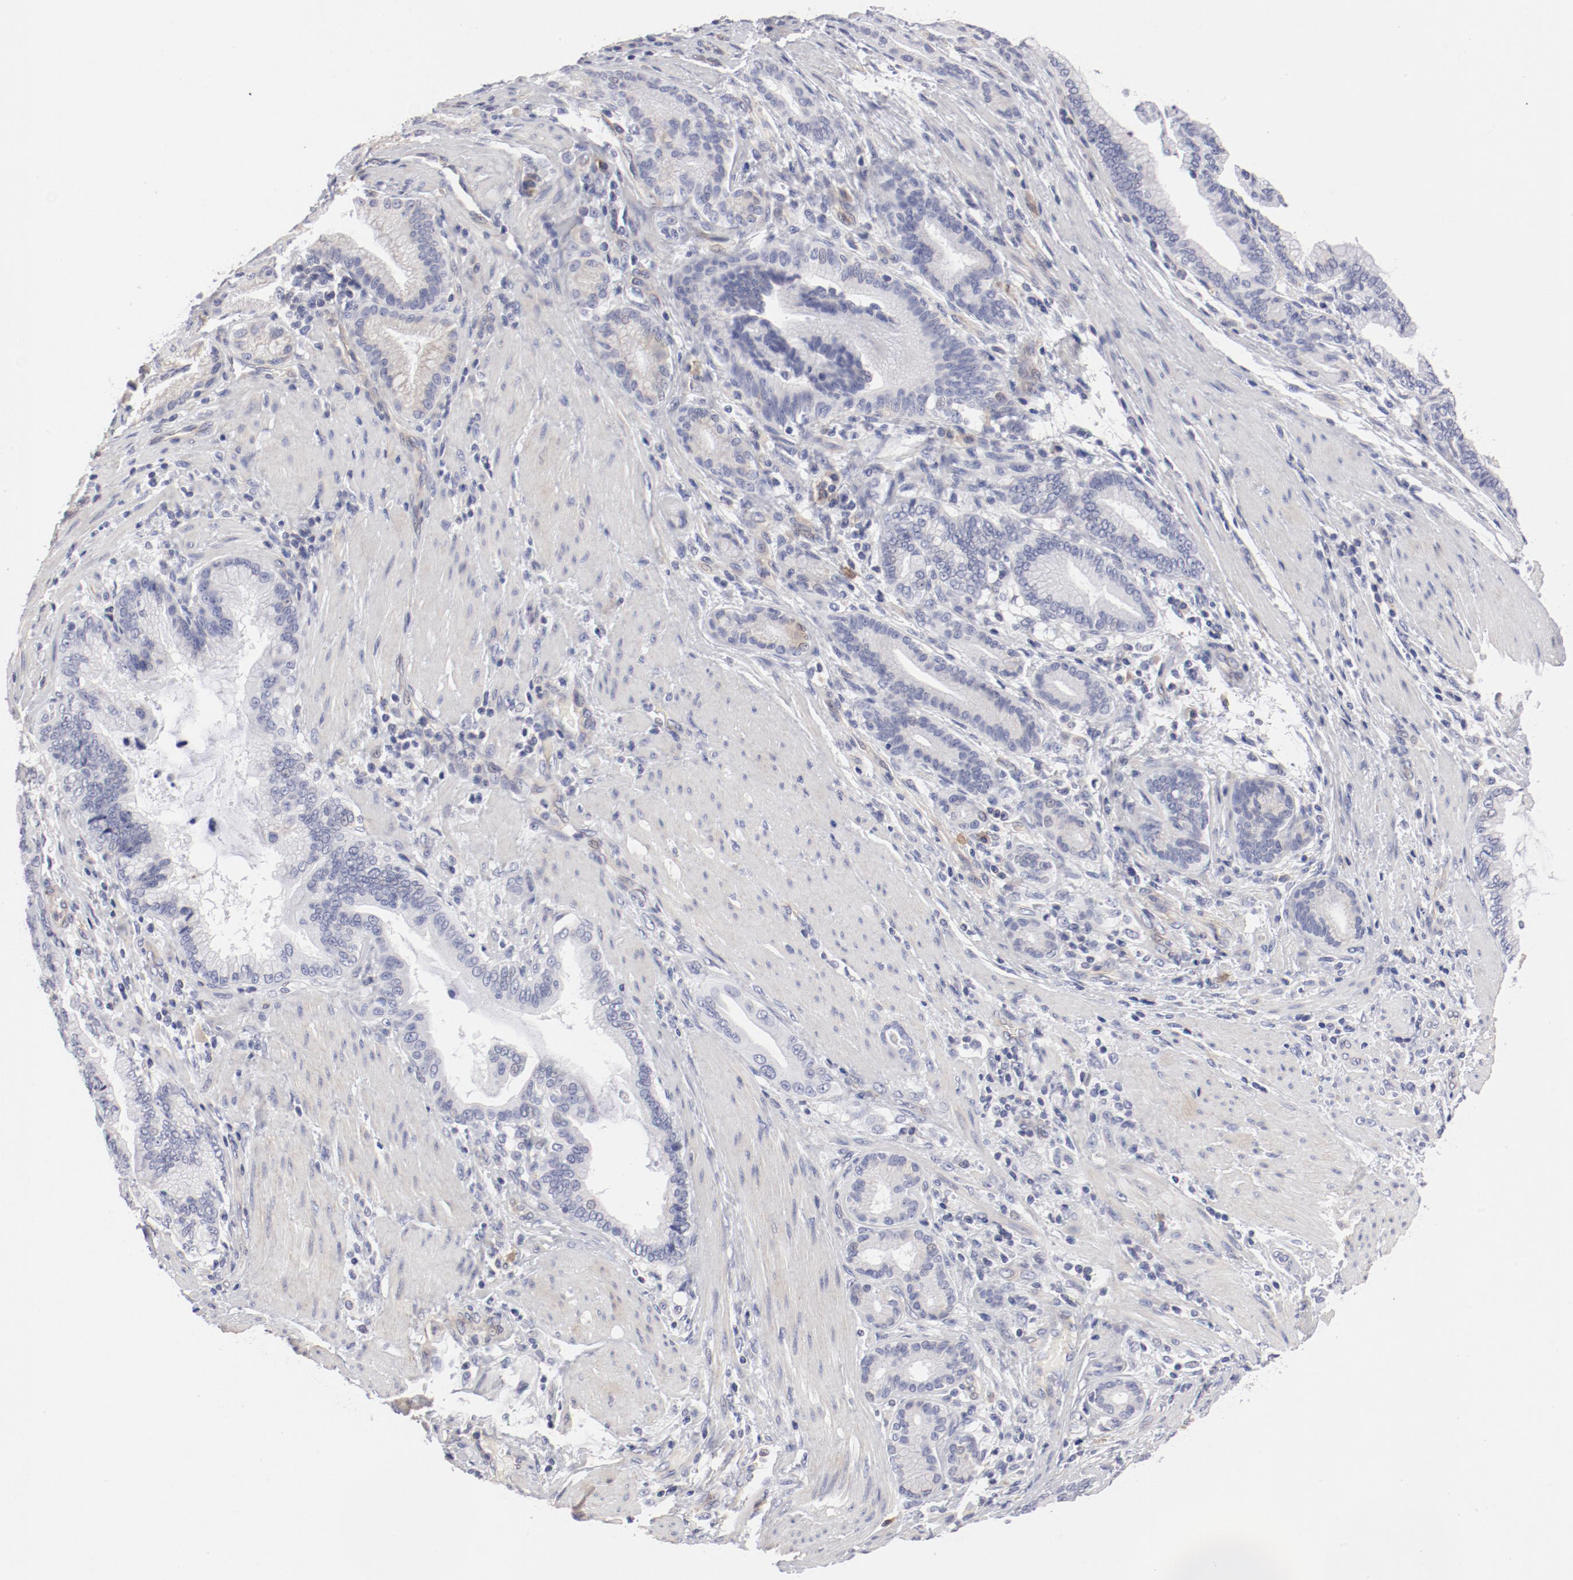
{"staining": {"intensity": "negative", "quantity": "none", "location": "none"}, "tissue": "pancreatic cancer", "cell_type": "Tumor cells", "image_type": "cancer", "snomed": [{"axis": "morphology", "description": "Adenocarcinoma, NOS"}, {"axis": "topography", "description": "Pancreas"}], "caption": "Immunohistochemical staining of human pancreatic adenocarcinoma shows no significant positivity in tumor cells.", "gene": "LAX1", "patient": {"sex": "female", "age": 64}}